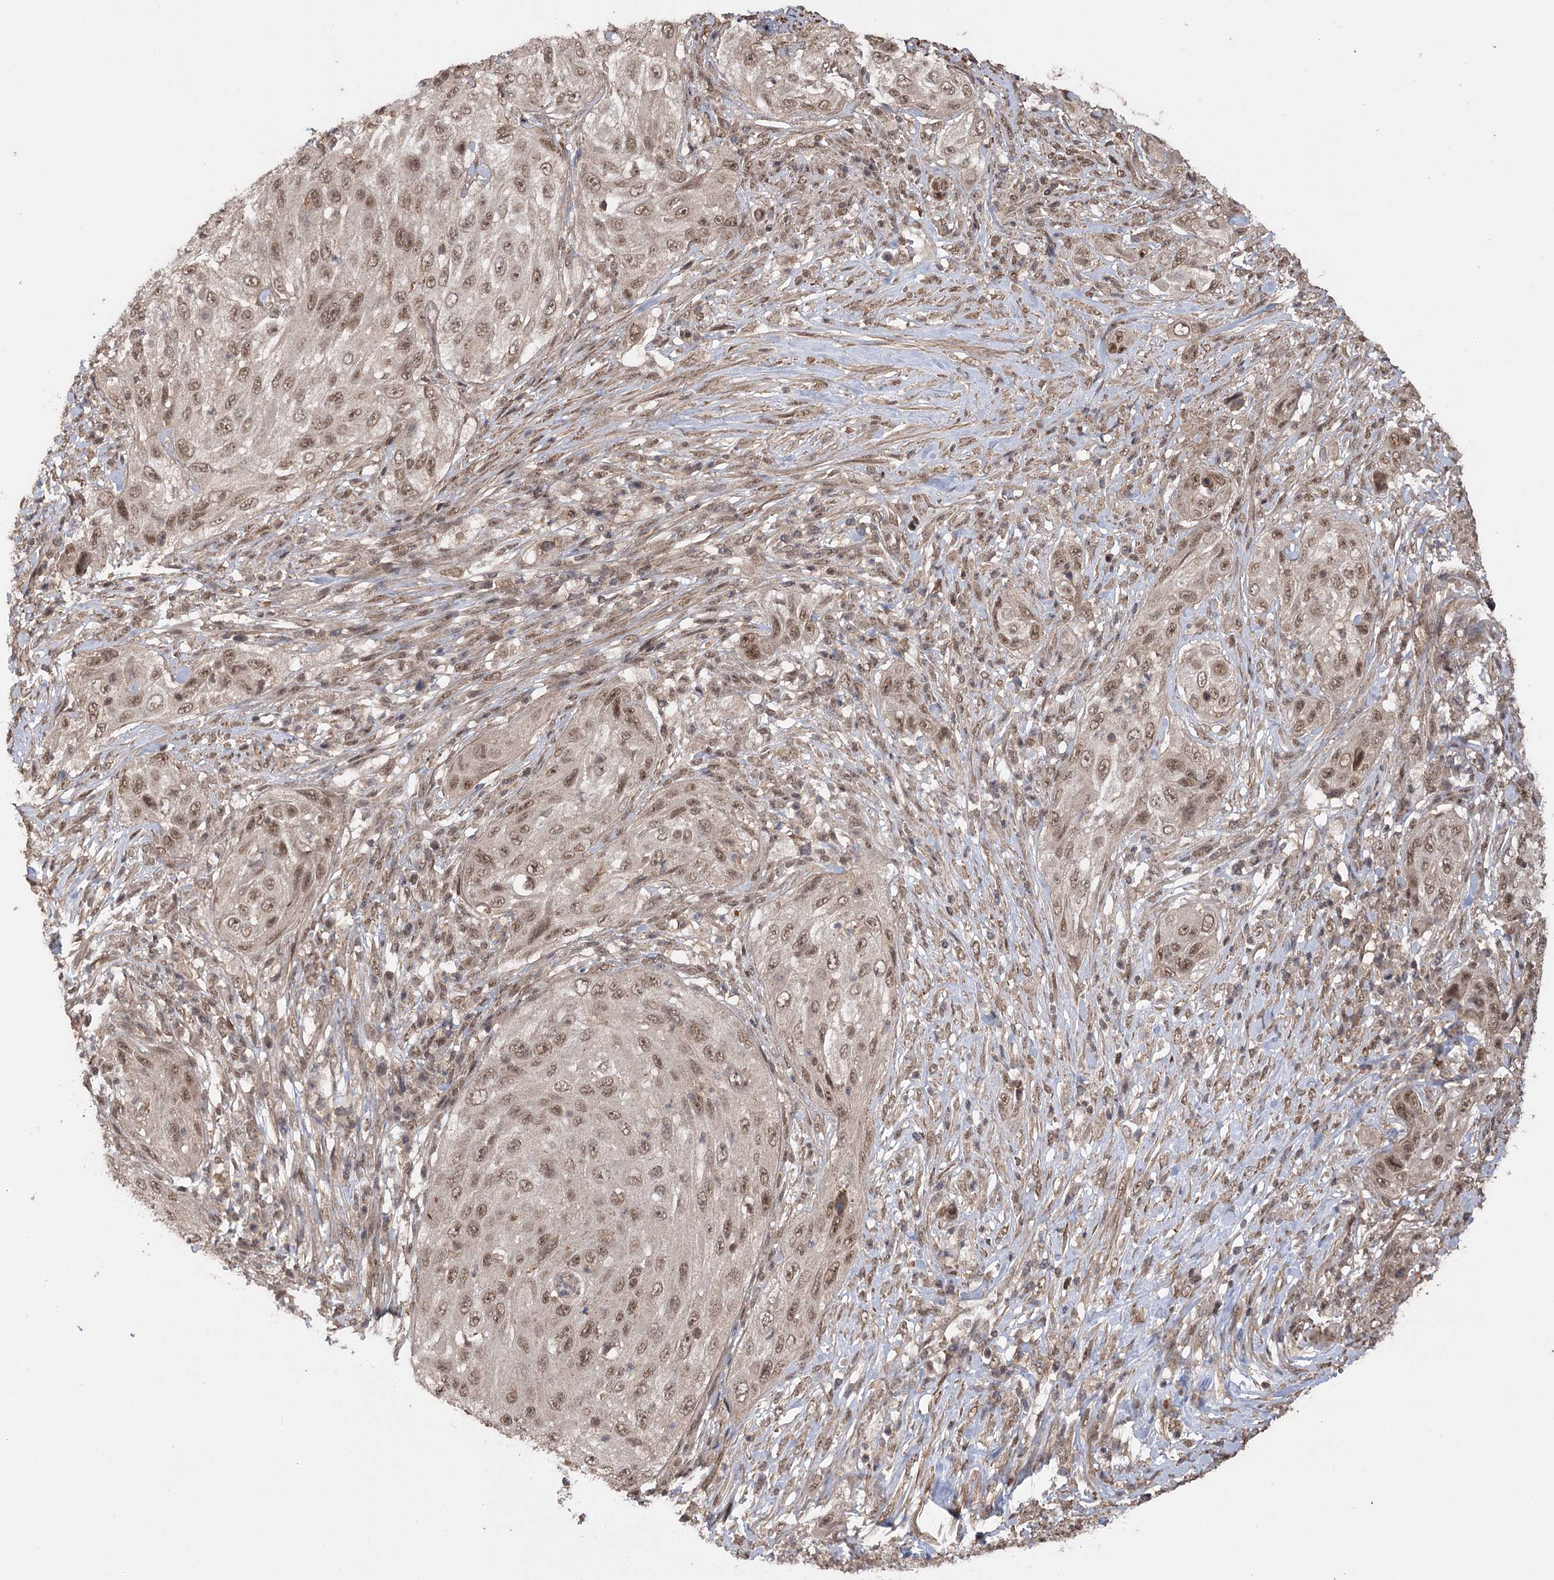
{"staining": {"intensity": "moderate", "quantity": ">75%", "location": "nuclear"}, "tissue": "cervical cancer", "cell_type": "Tumor cells", "image_type": "cancer", "snomed": [{"axis": "morphology", "description": "Squamous cell carcinoma, NOS"}, {"axis": "topography", "description": "Cervix"}], "caption": "Tumor cells demonstrate moderate nuclear expression in approximately >75% of cells in cervical cancer (squamous cell carcinoma). (IHC, brightfield microscopy, high magnification).", "gene": "TENM2", "patient": {"sex": "female", "age": 42}}